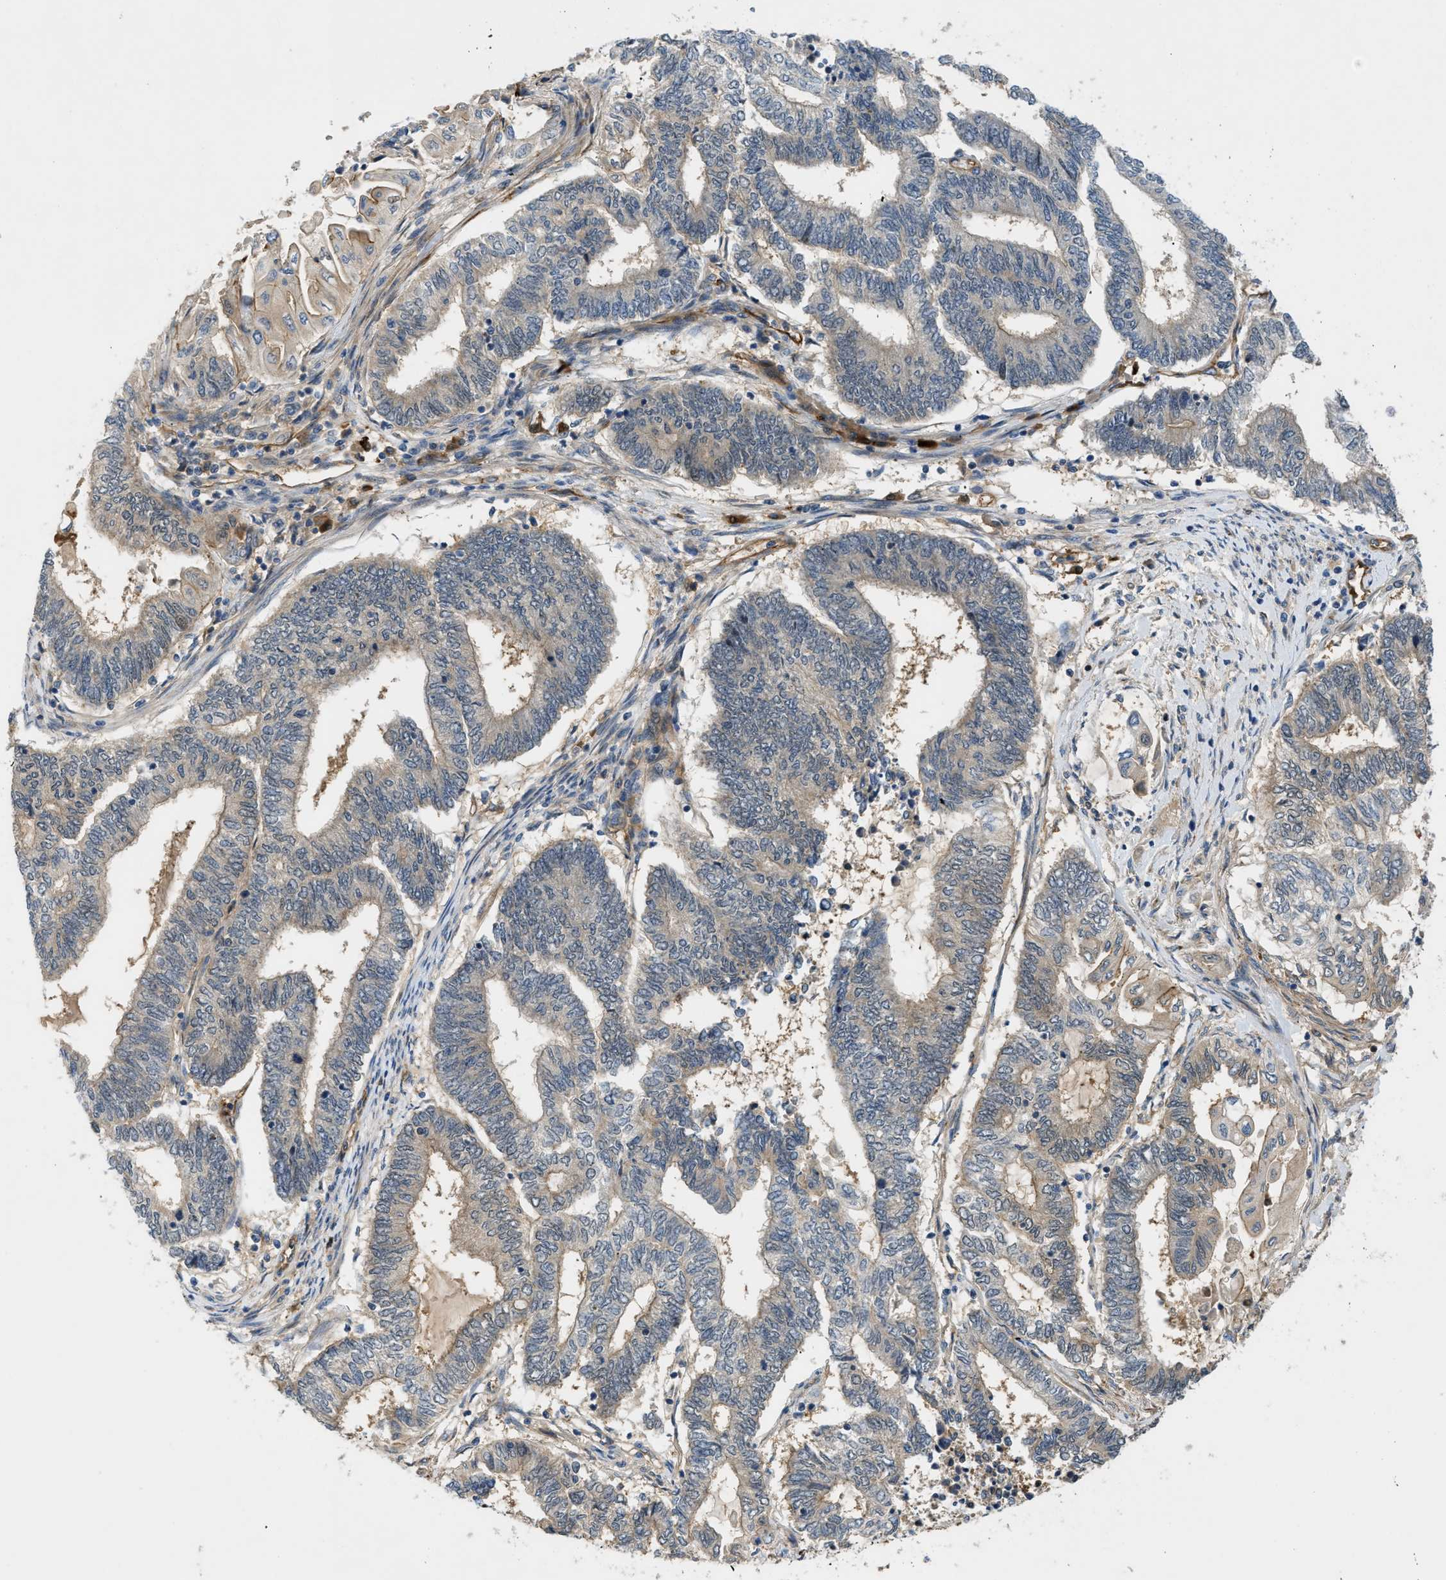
{"staining": {"intensity": "weak", "quantity": "<25%", "location": "cytoplasmic/membranous"}, "tissue": "endometrial cancer", "cell_type": "Tumor cells", "image_type": "cancer", "snomed": [{"axis": "morphology", "description": "Adenocarcinoma, NOS"}, {"axis": "topography", "description": "Uterus"}, {"axis": "topography", "description": "Endometrium"}], "caption": "This is an IHC image of human adenocarcinoma (endometrial). There is no positivity in tumor cells.", "gene": "TRAK2", "patient": {"sex": "female", "age": 70}}